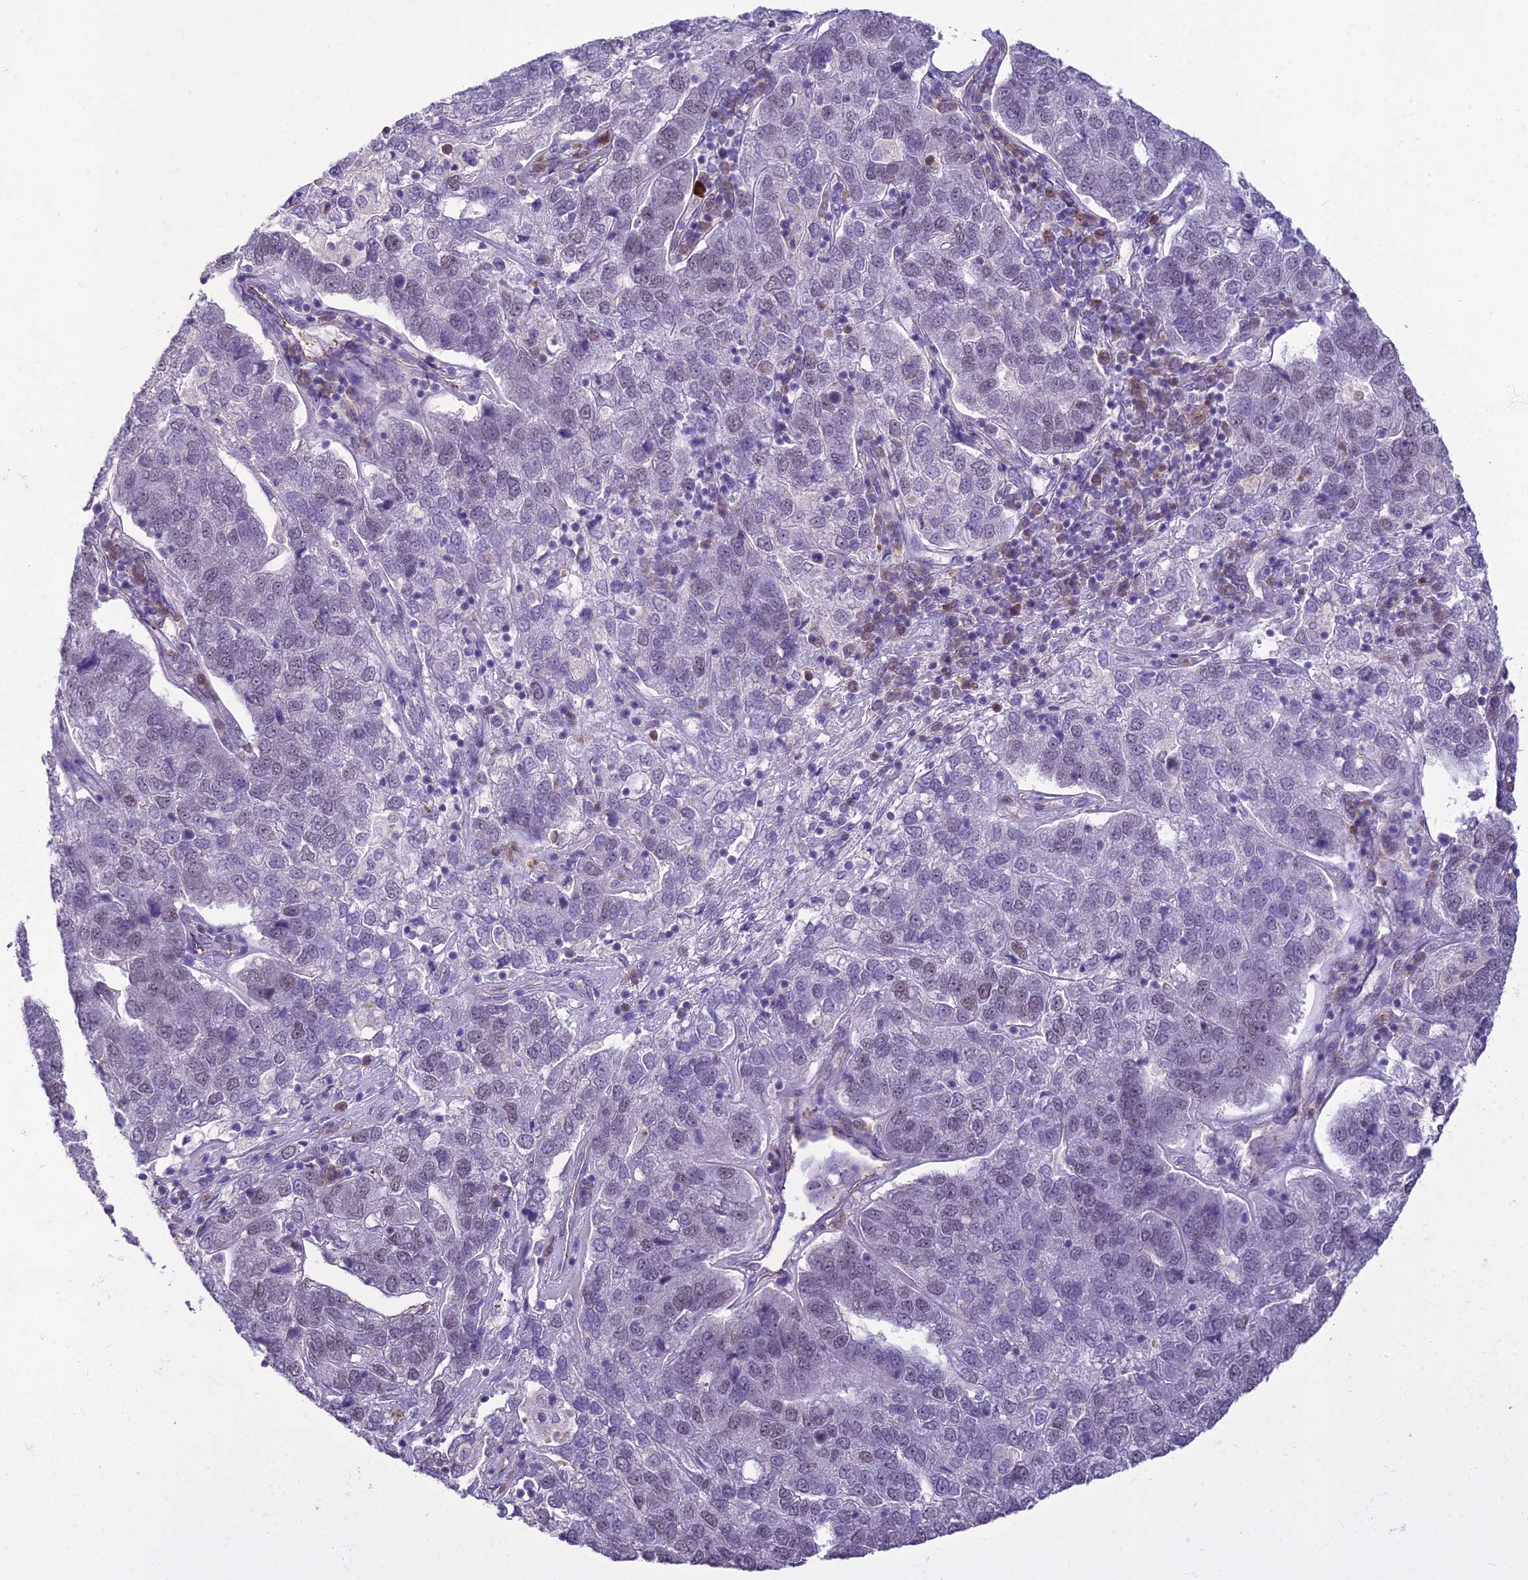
{"staining": {"intensity": "moderate", "quantity": "<25%", "location": "nuclear"}, "tissue": "pancreatic cancer", "cell_type": "Tumor cells", "image_type": "cancer", "snomed": [{"axis": "morphology", "description": "Adenocarcinoma, NOS"}, {"axis": "topography", "description": "Pancreas"}], "caption": "Protein positivity by IHC exhibits moderate nuclear expression in approximately <25% of tumor cells in adenocarcinoma (pancreatic).", "gene": "BLNK", "patient": {"sex": "female", "age": 61}}